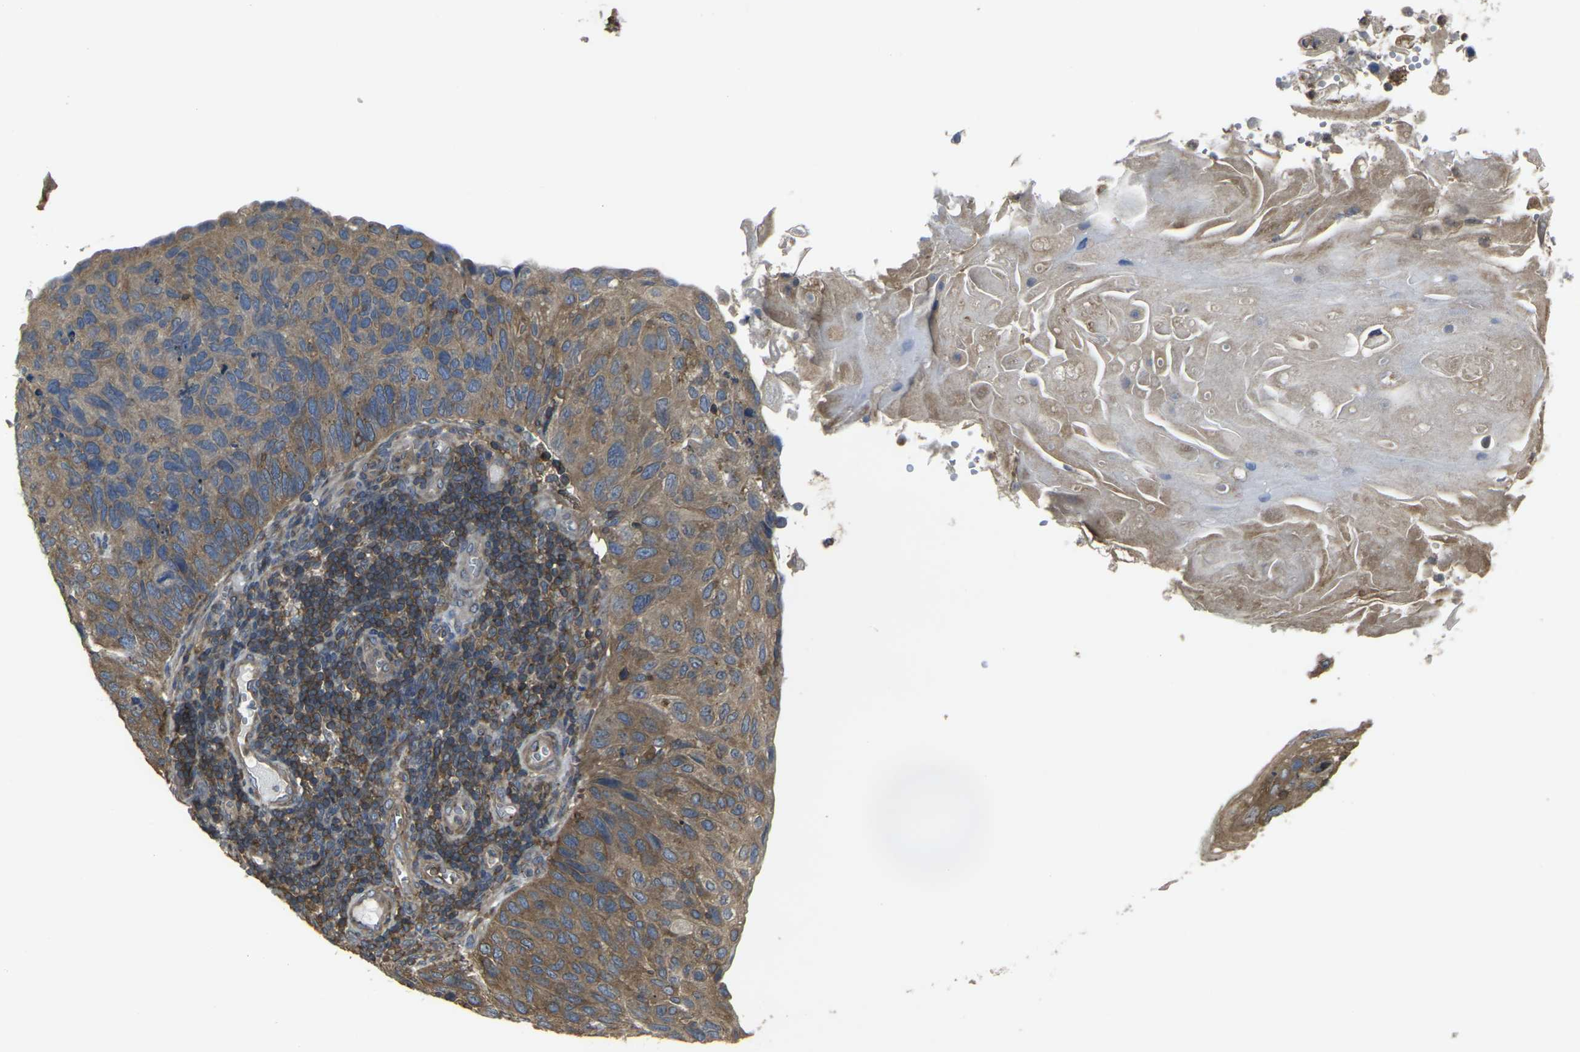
{"staining": {"intensity": "moderate", "quantity": ">75%", "location": "cytoplasmic/membranous"}, "tissue": "cervical cancer", "cell_type": "Tumor cells", "image_type": "cancer", "snomed": [{"axis": "morphology", "description": "Squamous cell carcinoma, NOS"}, {"axis": "topography", "description": "Cervix"}], "caption": "Human cervical squamous cell carcinoma stained with a brown dye demonstrates moderate cytoplasmic/membranous positive positivity in approximately >75% of tumor cells.", "gene": "PRKACB", "patient": {"sex": "female", "age": 70}}